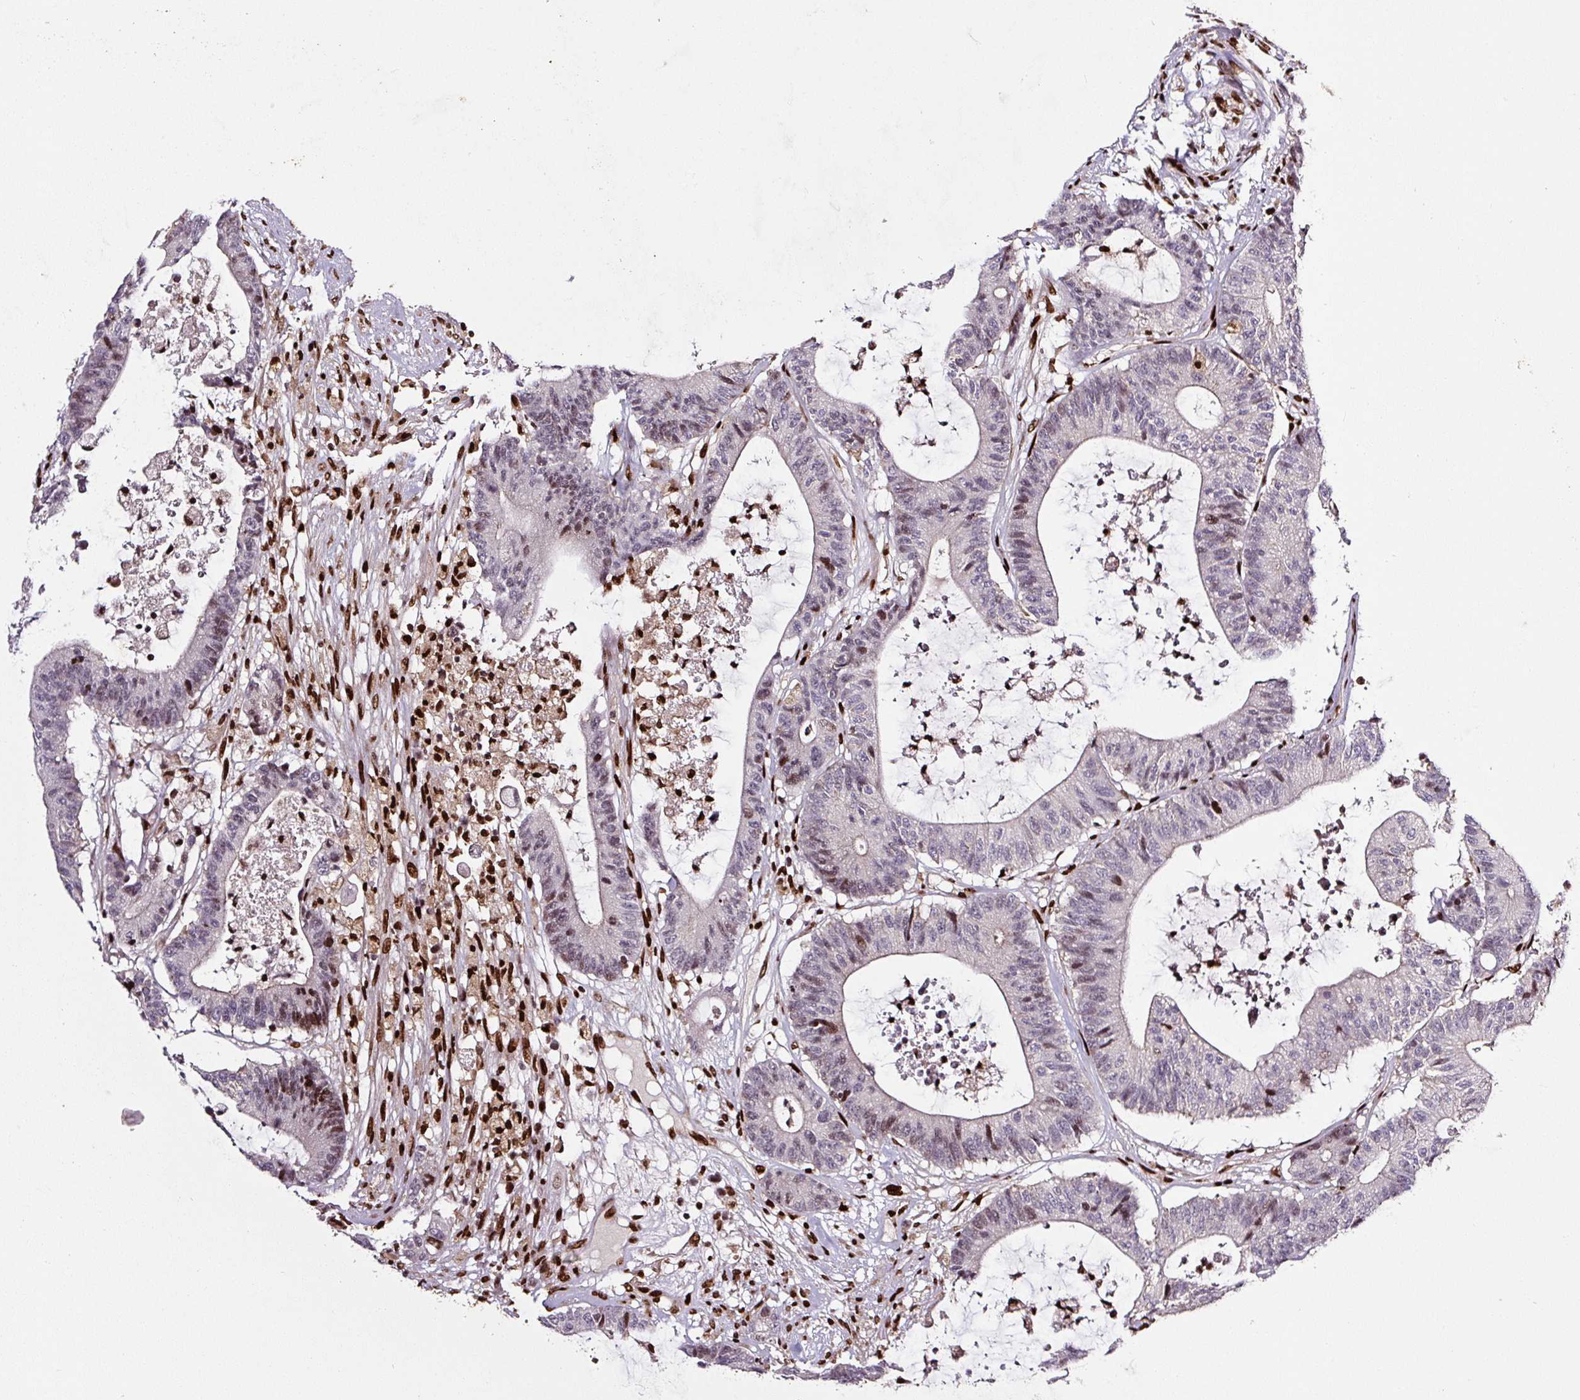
{"staining": {"intensity": "moderate", "quantity": "<25%", "location": "nuclear"}, "tissue": "colorectal cancer", "cell_type": "Tumor cells", "image_type": "cancer", "snomed": [{"axis": "morphology", "description": "Adenocarcinoma, NOS"}, {"axis": "topography", "description": "Colon"}], "caption": "IHC of adenocarcinoma (colorectal) shows low levels of moderate nuclear expression in about <25% of tumor cells.", "gene": "PYDC2", "patient": {"sex": "female", "age": 84}}